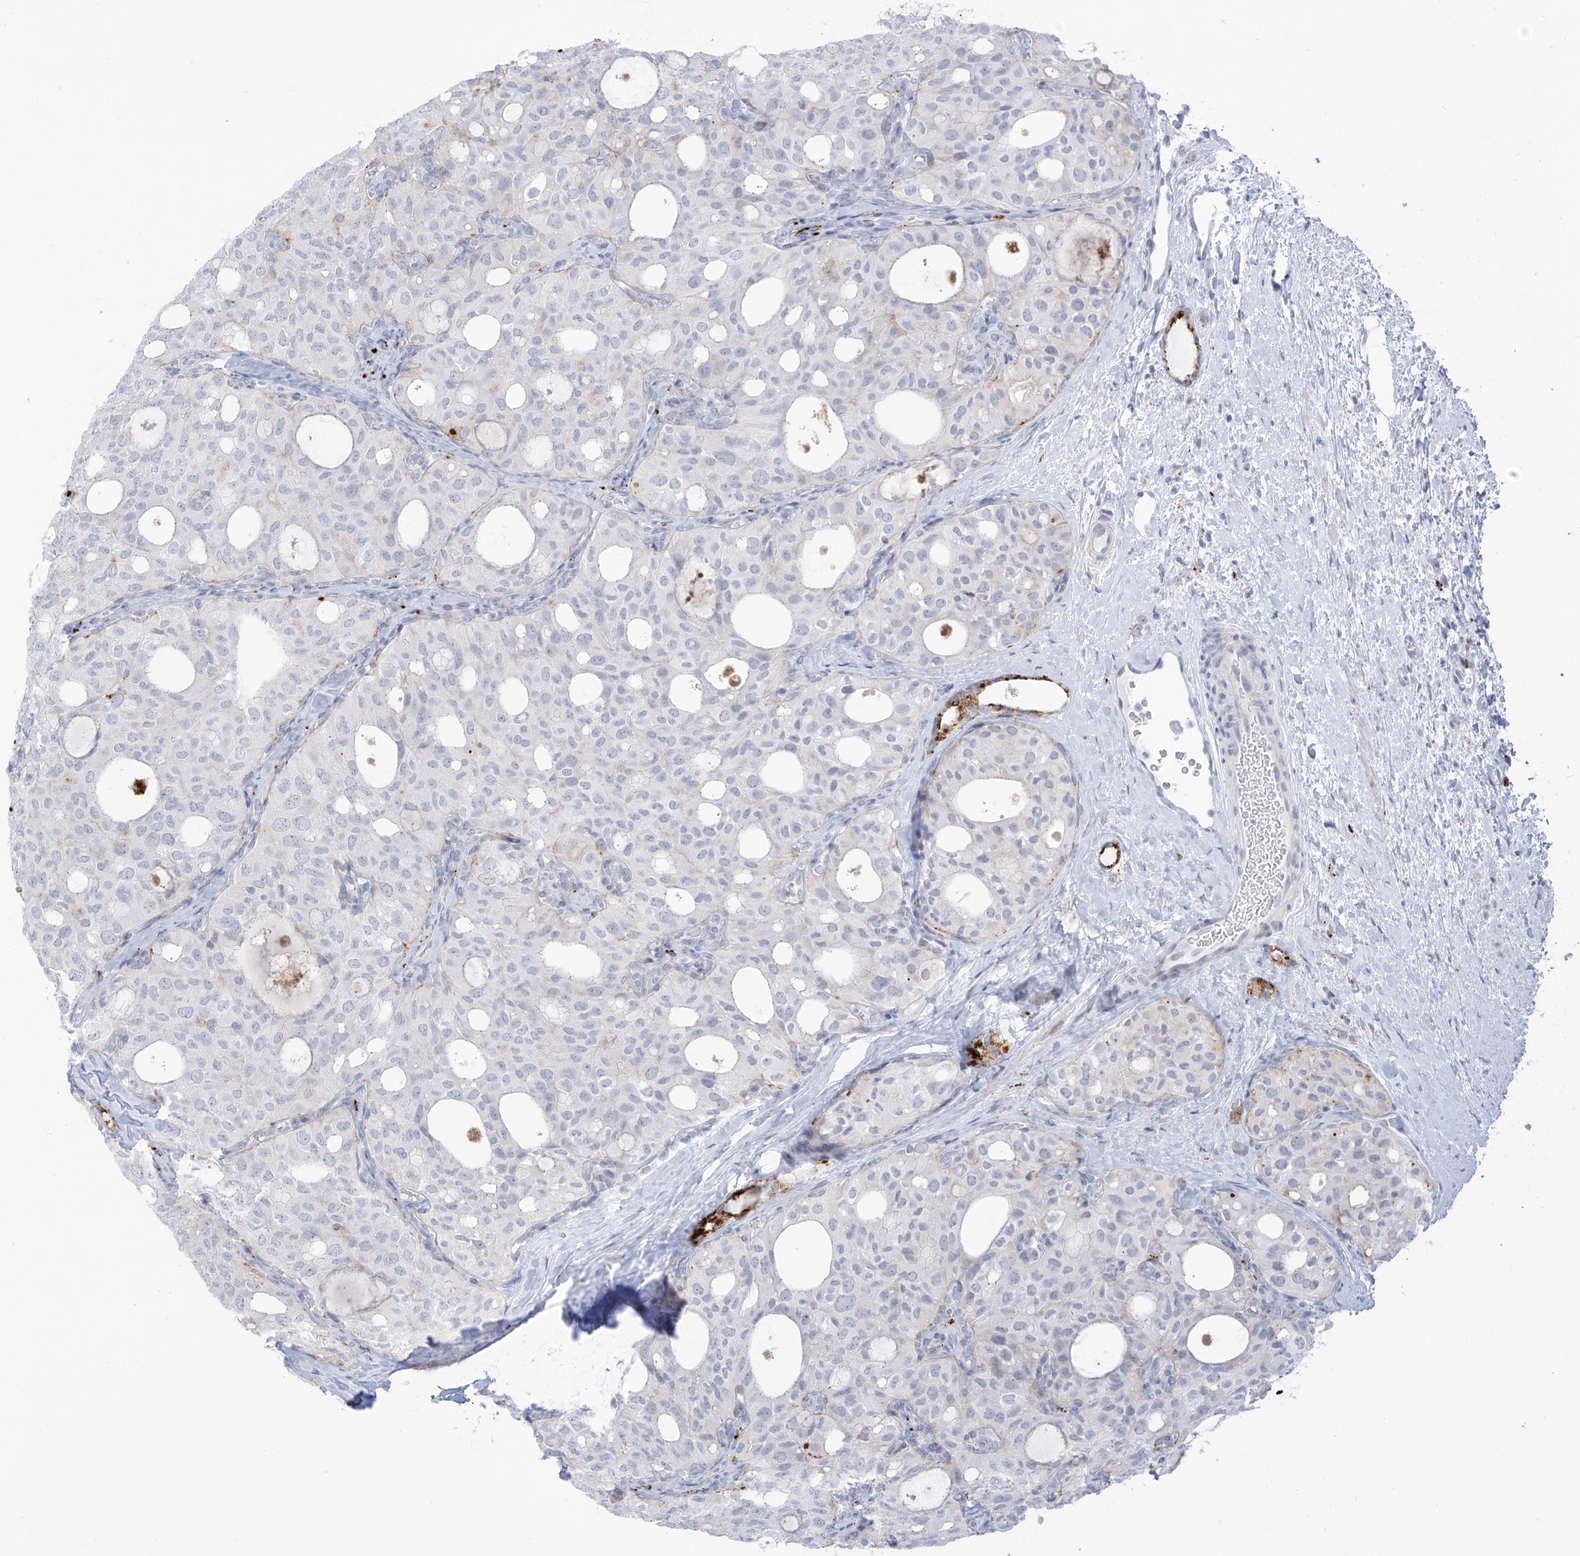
{"staining": {"intensity": "negative", "quantity": "none", "location": "none"}, "tissue": "thyroid cancer", "cell_type": "Tumor cells", "image_type": "cancer", "snomed": [{"axis": "morphology", "description": "Follicular adenoma carcinoma, NOS"}, {"axis": "topography", "description": "Thyroid gland"}], "caption": "High power microscopy photomicrograph of an immunohistochemistry photomicrograph of thyroid follicular adenoma carcinoma, revealing no significant expression in tumor cells.", "gene": "PSPH", "patient": {"sex": "male", "age": 75}}